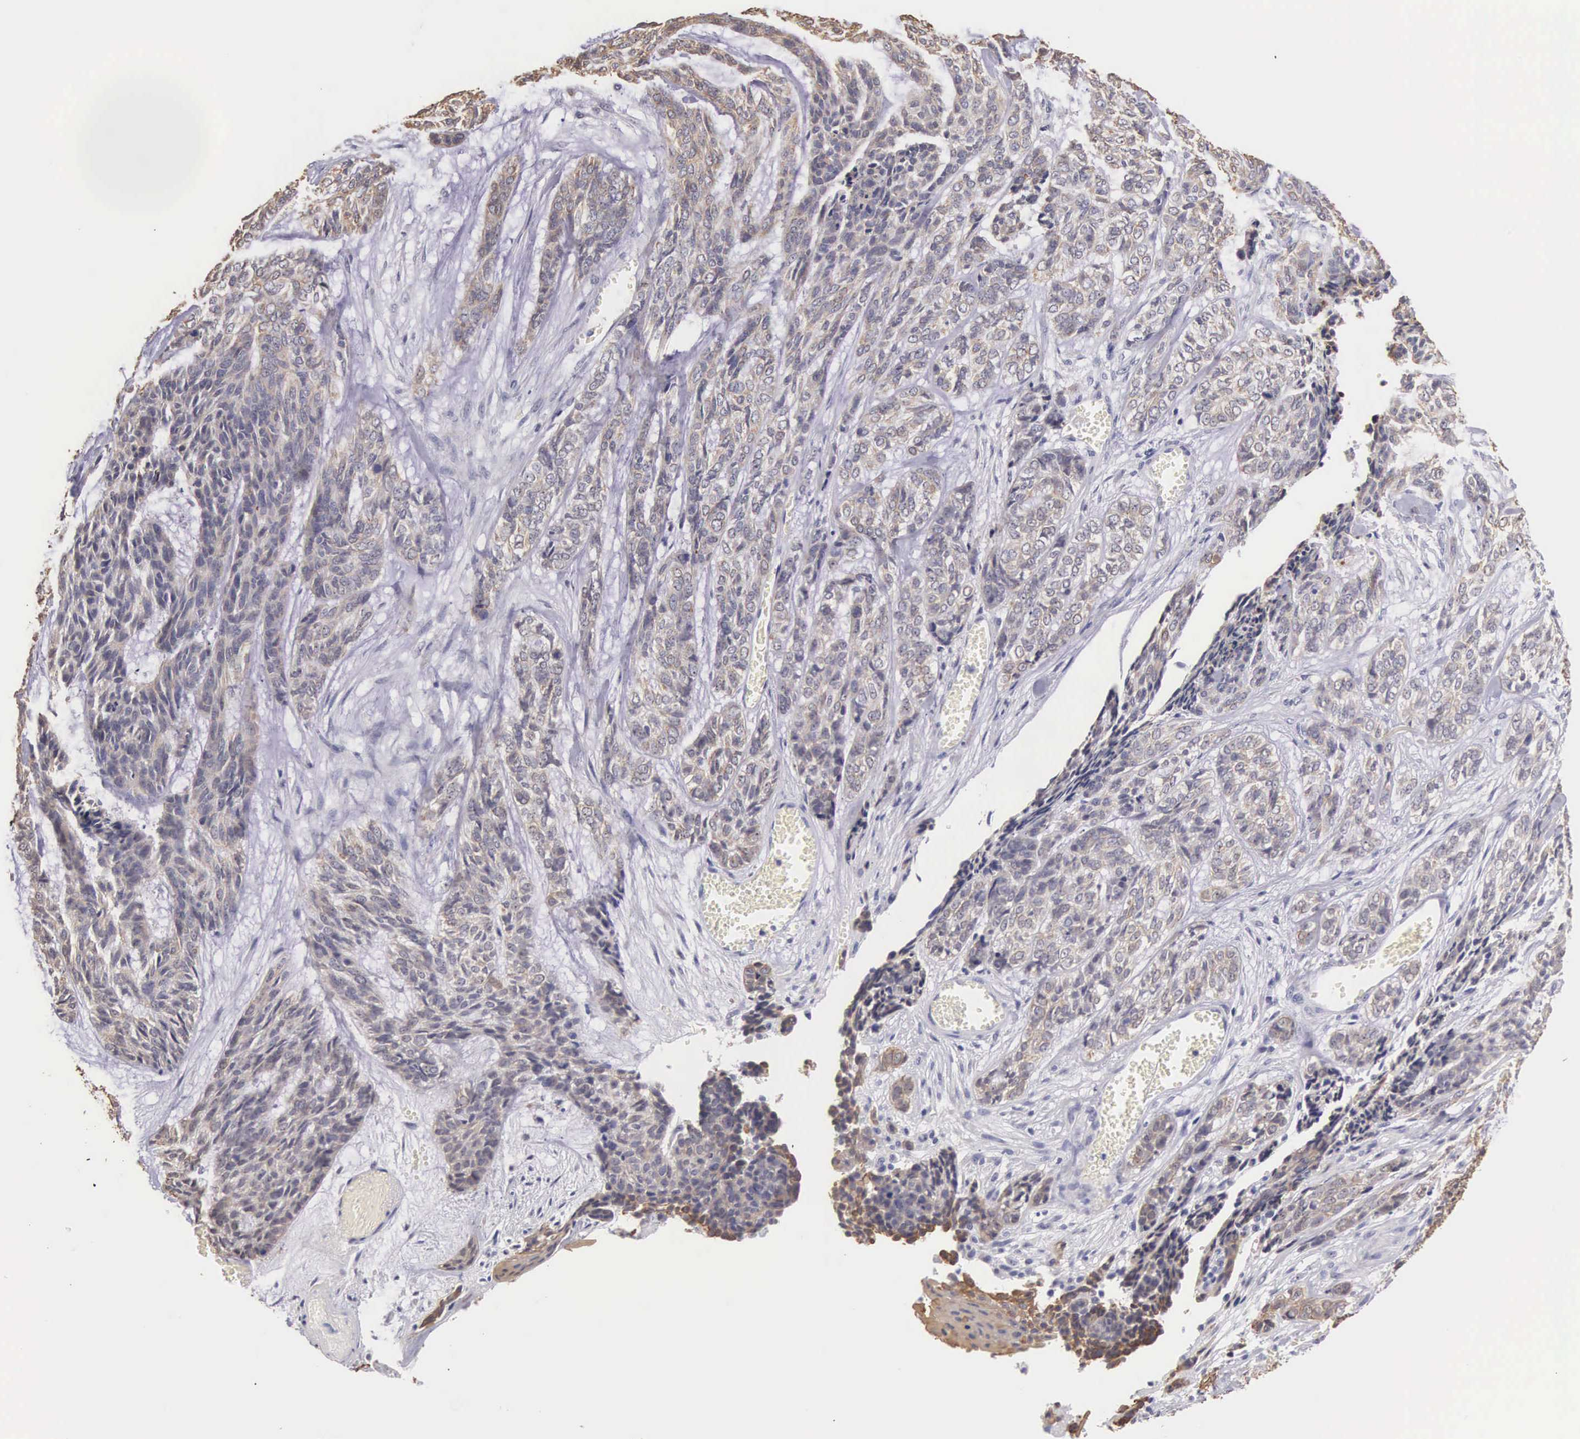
{"staining": {"intensity": "weak", "quantity": "25%-75%", "location": "cytoplasmic/membranous"}, "tissue": "skin cancer", "cell_type": "Tumor cells", "image_type": "cancer", "snomed": [{"axis": "morphology", "description": "Normal tissue, NOS"}, {"axis": "morphology", "description": "Basal cell carcinoma"}, {"axis": "topography", "description": "Skin"}], "caption": "A histopathology image showing weak cytoplasmic/membranous staining in about 25%-75% of tumor cells in skin basal cell carcinoma, as visualized by brown immunohistochemical staining.", "gene": "PIR", "patient": {"sex": "female", "age": 65}}